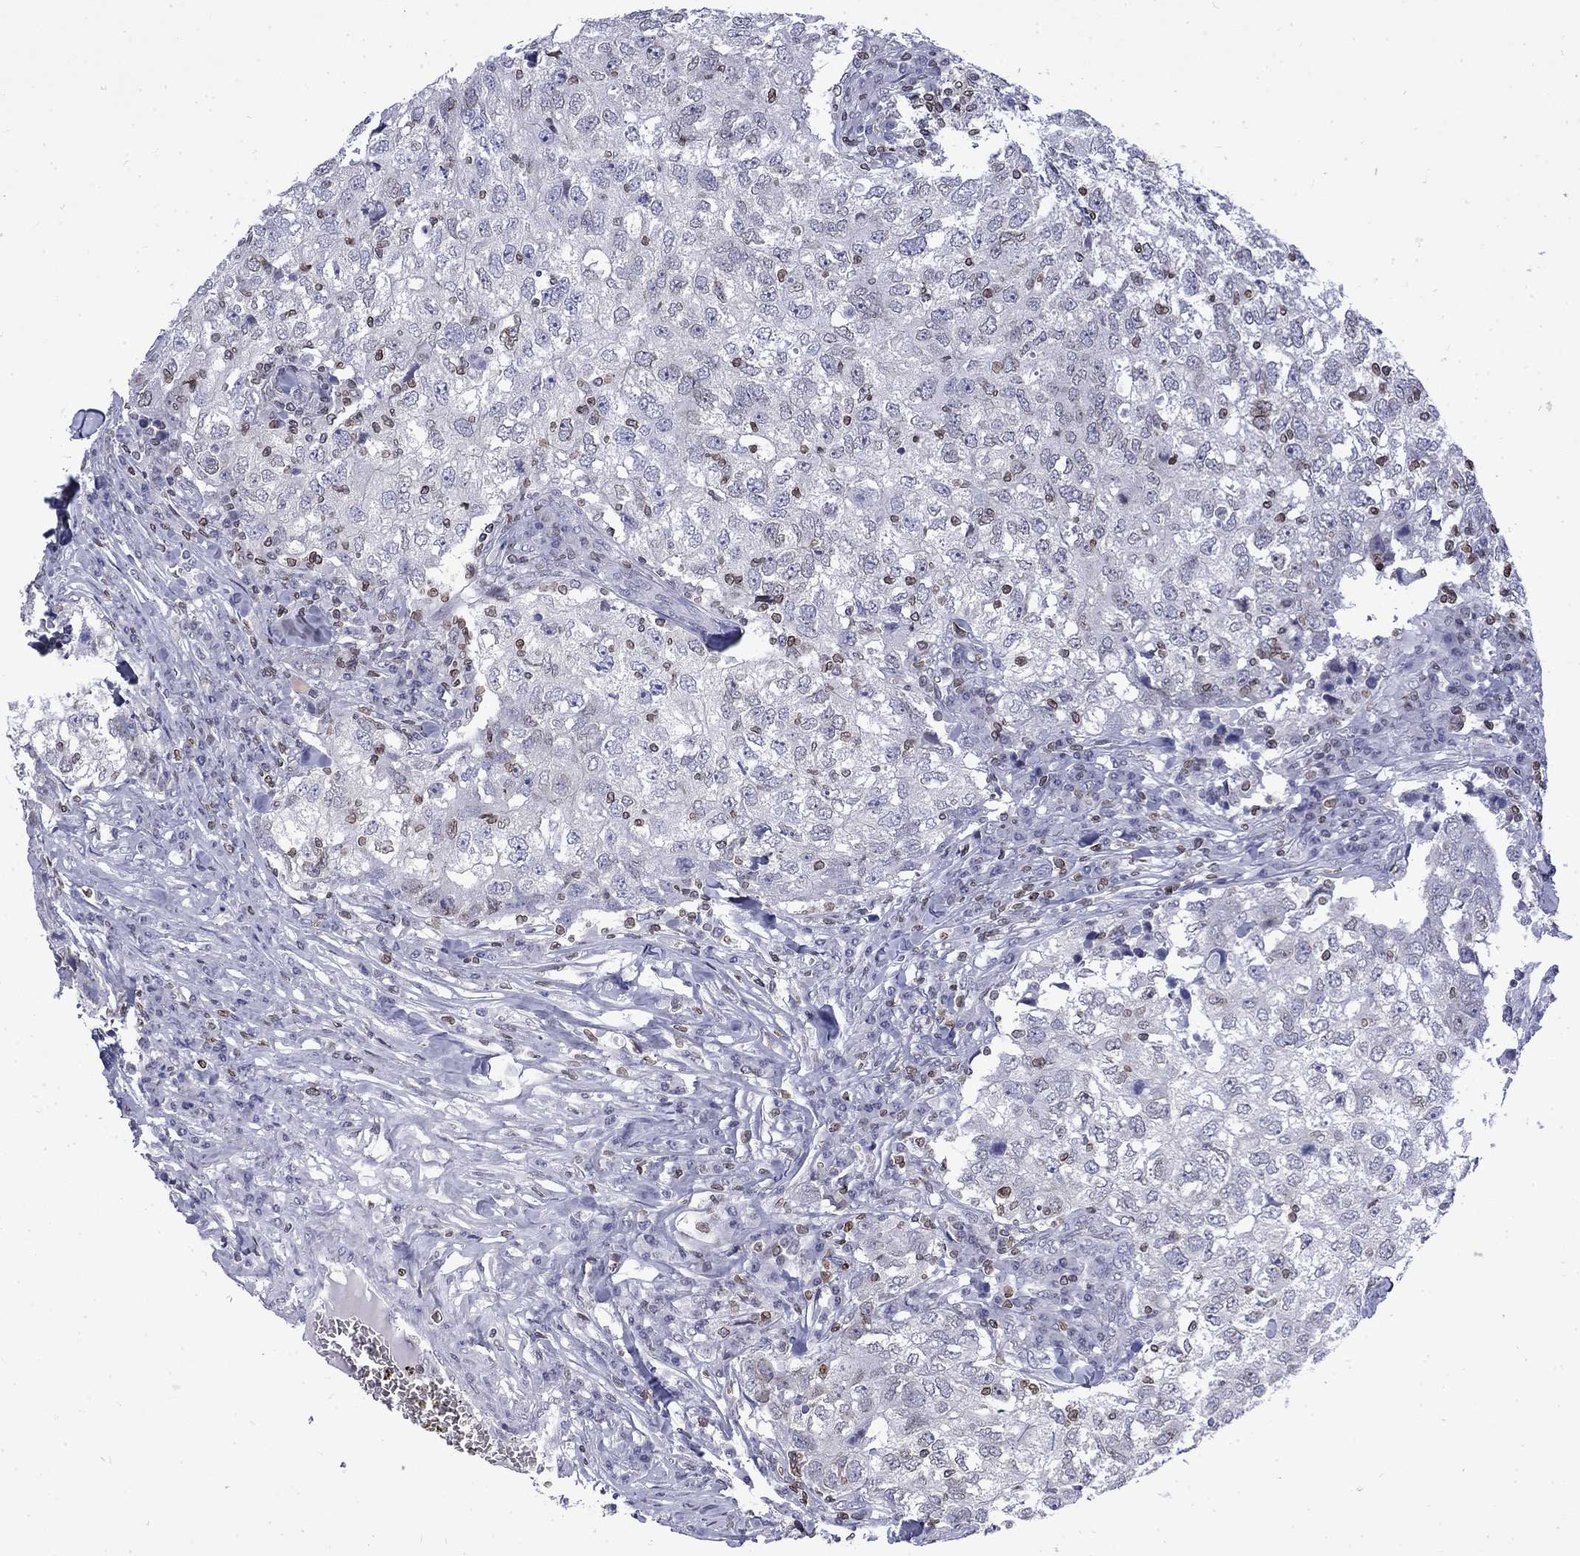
{"staining": {"intensity": "negative", "quantity": "none", "location": "none"}, "tissue": "breast cancer", "cell_type": "Tumor cells", "image_type": "cancer", "snomed": [{"axis": "morphology", "description": "Duct carcinoma"}, {"axis": "topography", "description": "Breast"}], "caption": "Breast cancer was stained to show a protein in brown. There is no significant staining in tumor cells.", "gene": "SLA", "patient": {"sex": "female", "age": 30}}